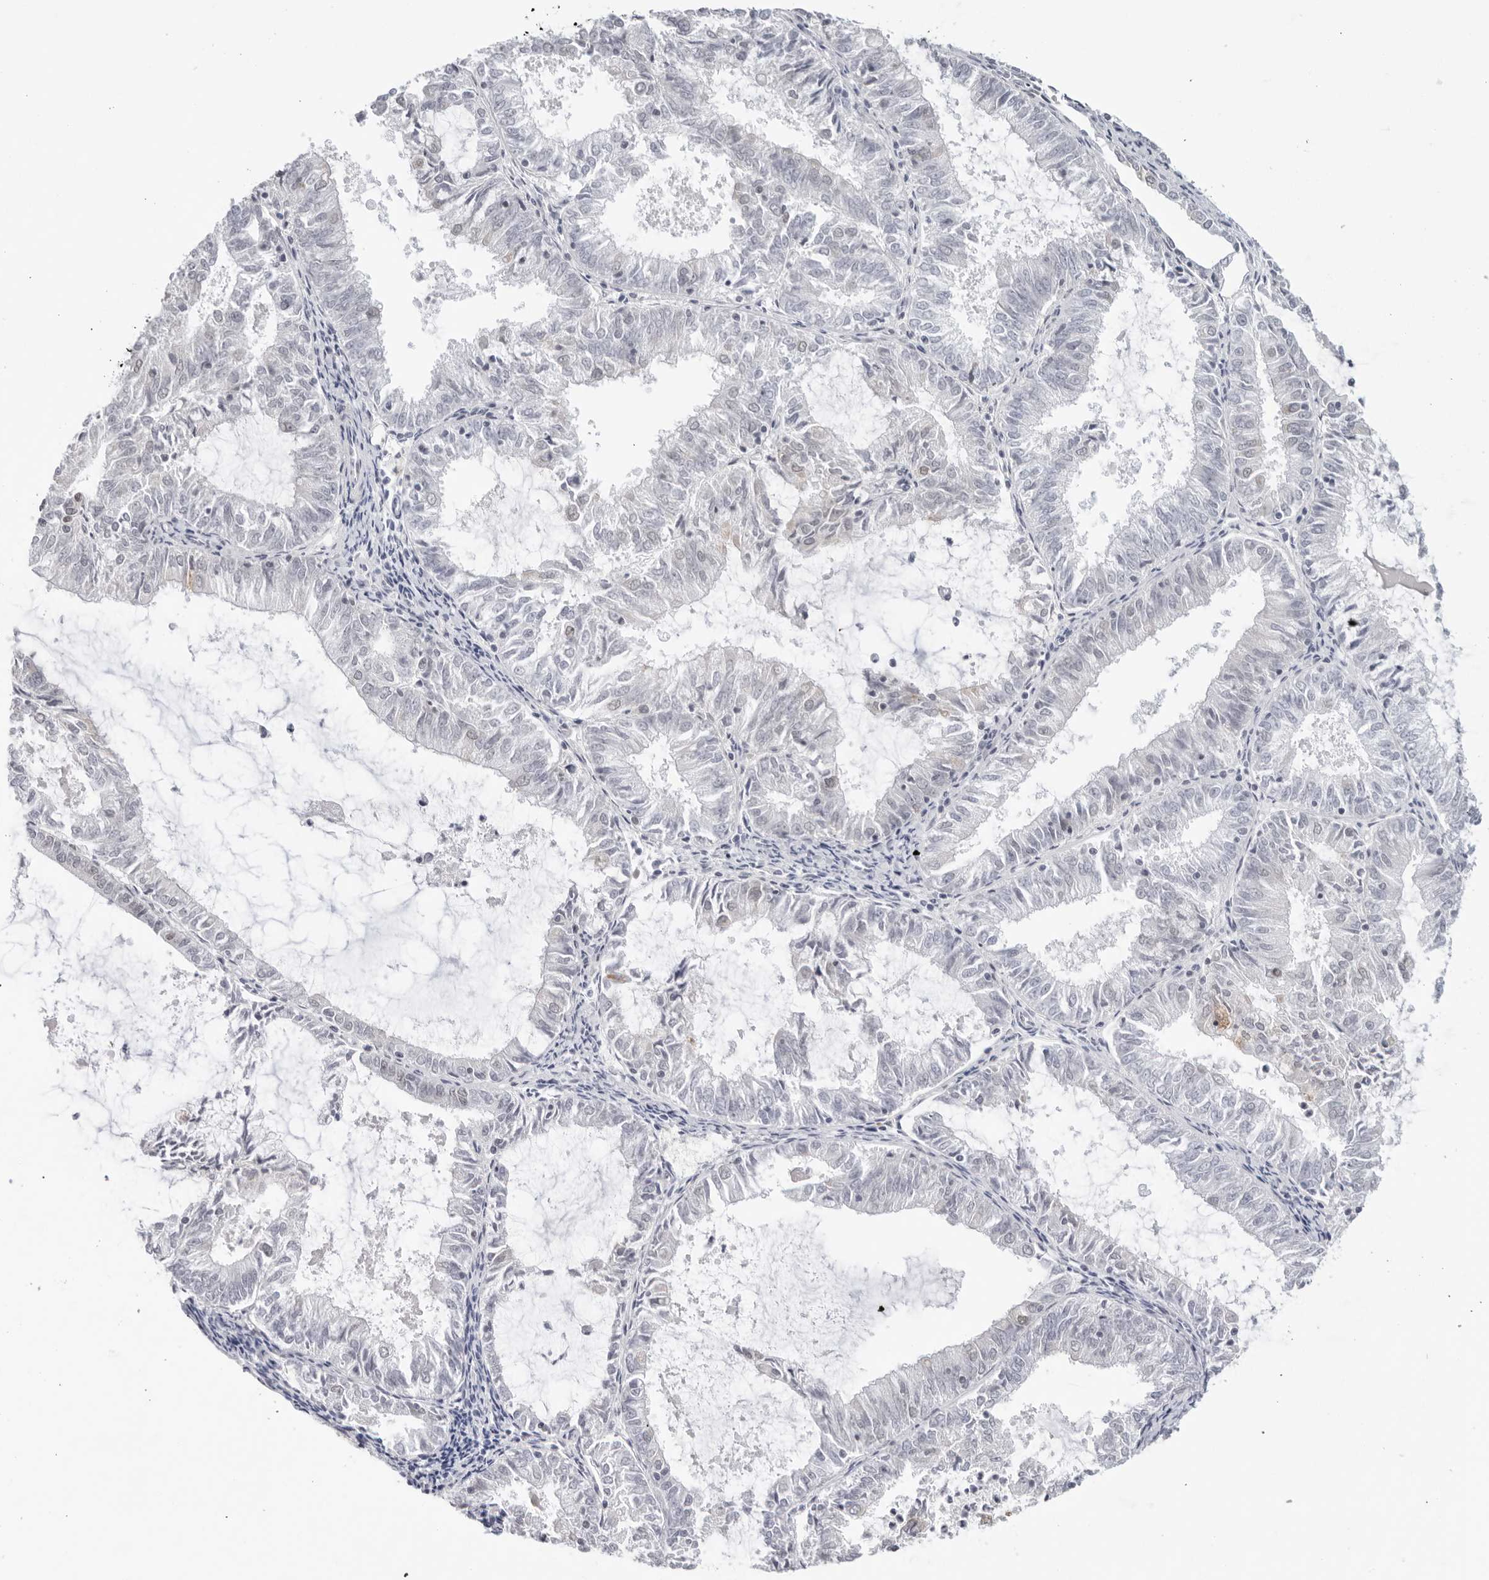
{"staining": {"intensity": "negative", "quantity": "none", "location": "none"}, "tissue": "endometrial cancer", "cell_type": "Tumor cells", "image_type": "cancer", "snomed": [{"axis": "morphology", "description": "Adenocarcinoma, NOS"}, {"axis": "topography", "description": "Endometrium"}], "caption": "Immunohistochemistry (IHC) micrograph of neoplastic tissue: adenocarcinoma (endometrial) stained with DAB demonstrates no significant protein staining in tumor cells. (Immunohistochemistry, brightfield microscopy, high magnification).", "gene": "FOXK2", "patient": {"sex": "female", "age": 57}}